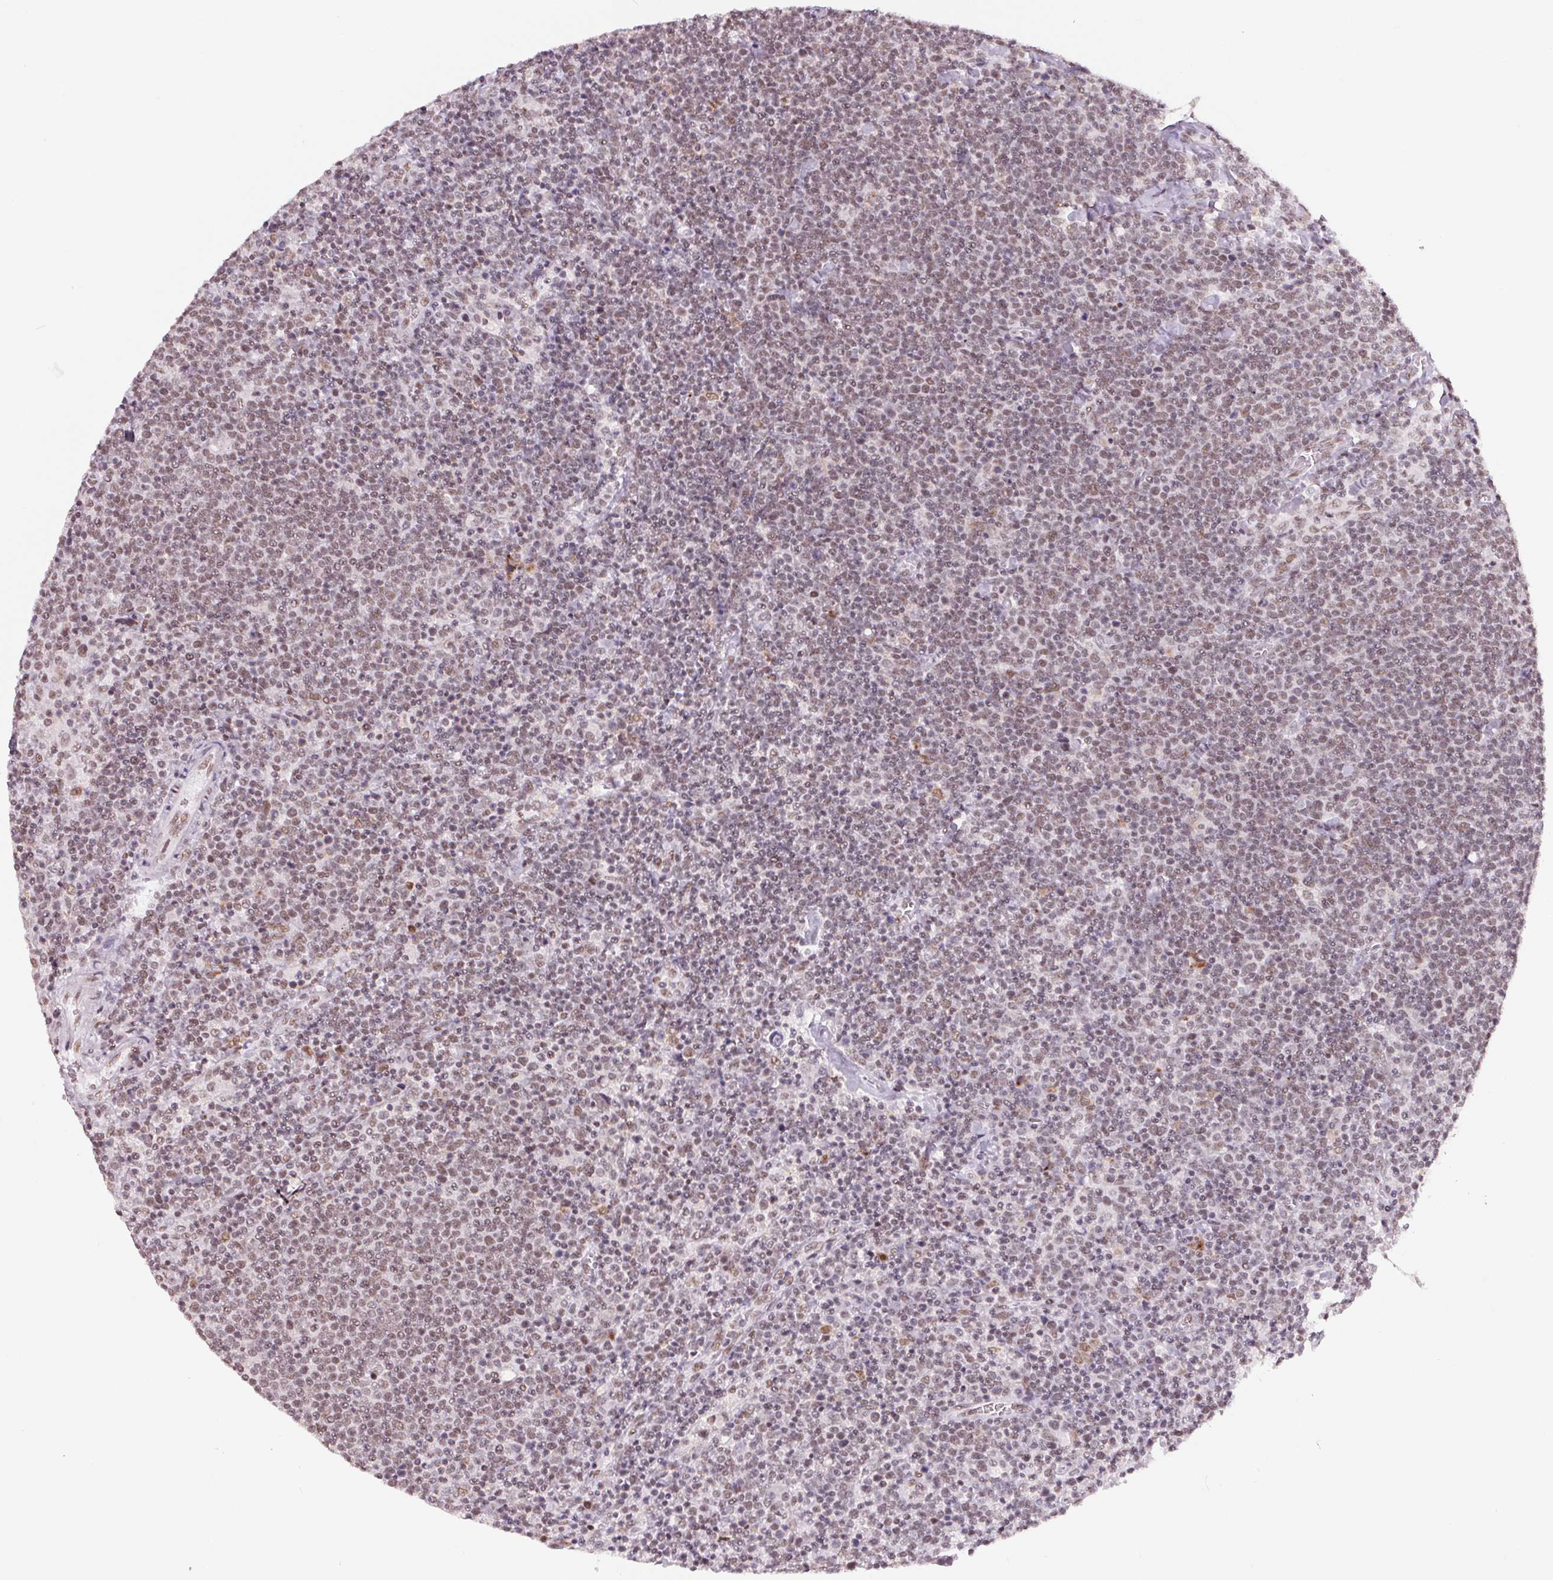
{"staining": {"intensity": "weak", "quantity": "25%-75%", "location": "nuclear"}, "tissue": "lymphoma", "cell_type": "Tumor cells", "image_type": "cancer", "snomed": [{"axis": "morphology", "description": "Malignant lymphoma, non-Hodgkin's type, High grade"}, {"axis": "topography", "description": "Lymph node"}], "caption": "A high-resolution histopathology image shows immunohistochemistry (IHC) staining of lymphoma, which displays weak nuclear staining in approximately 25%-75% of tumor cells. Using DAB (3,3'-diaminobenzidine) (brown) and hematoxylin (blue) stains, captured at high magnification using brightfield microscopy.", "gene": "NFE2L1", "patient": {"sex": "male", "age": 61}}